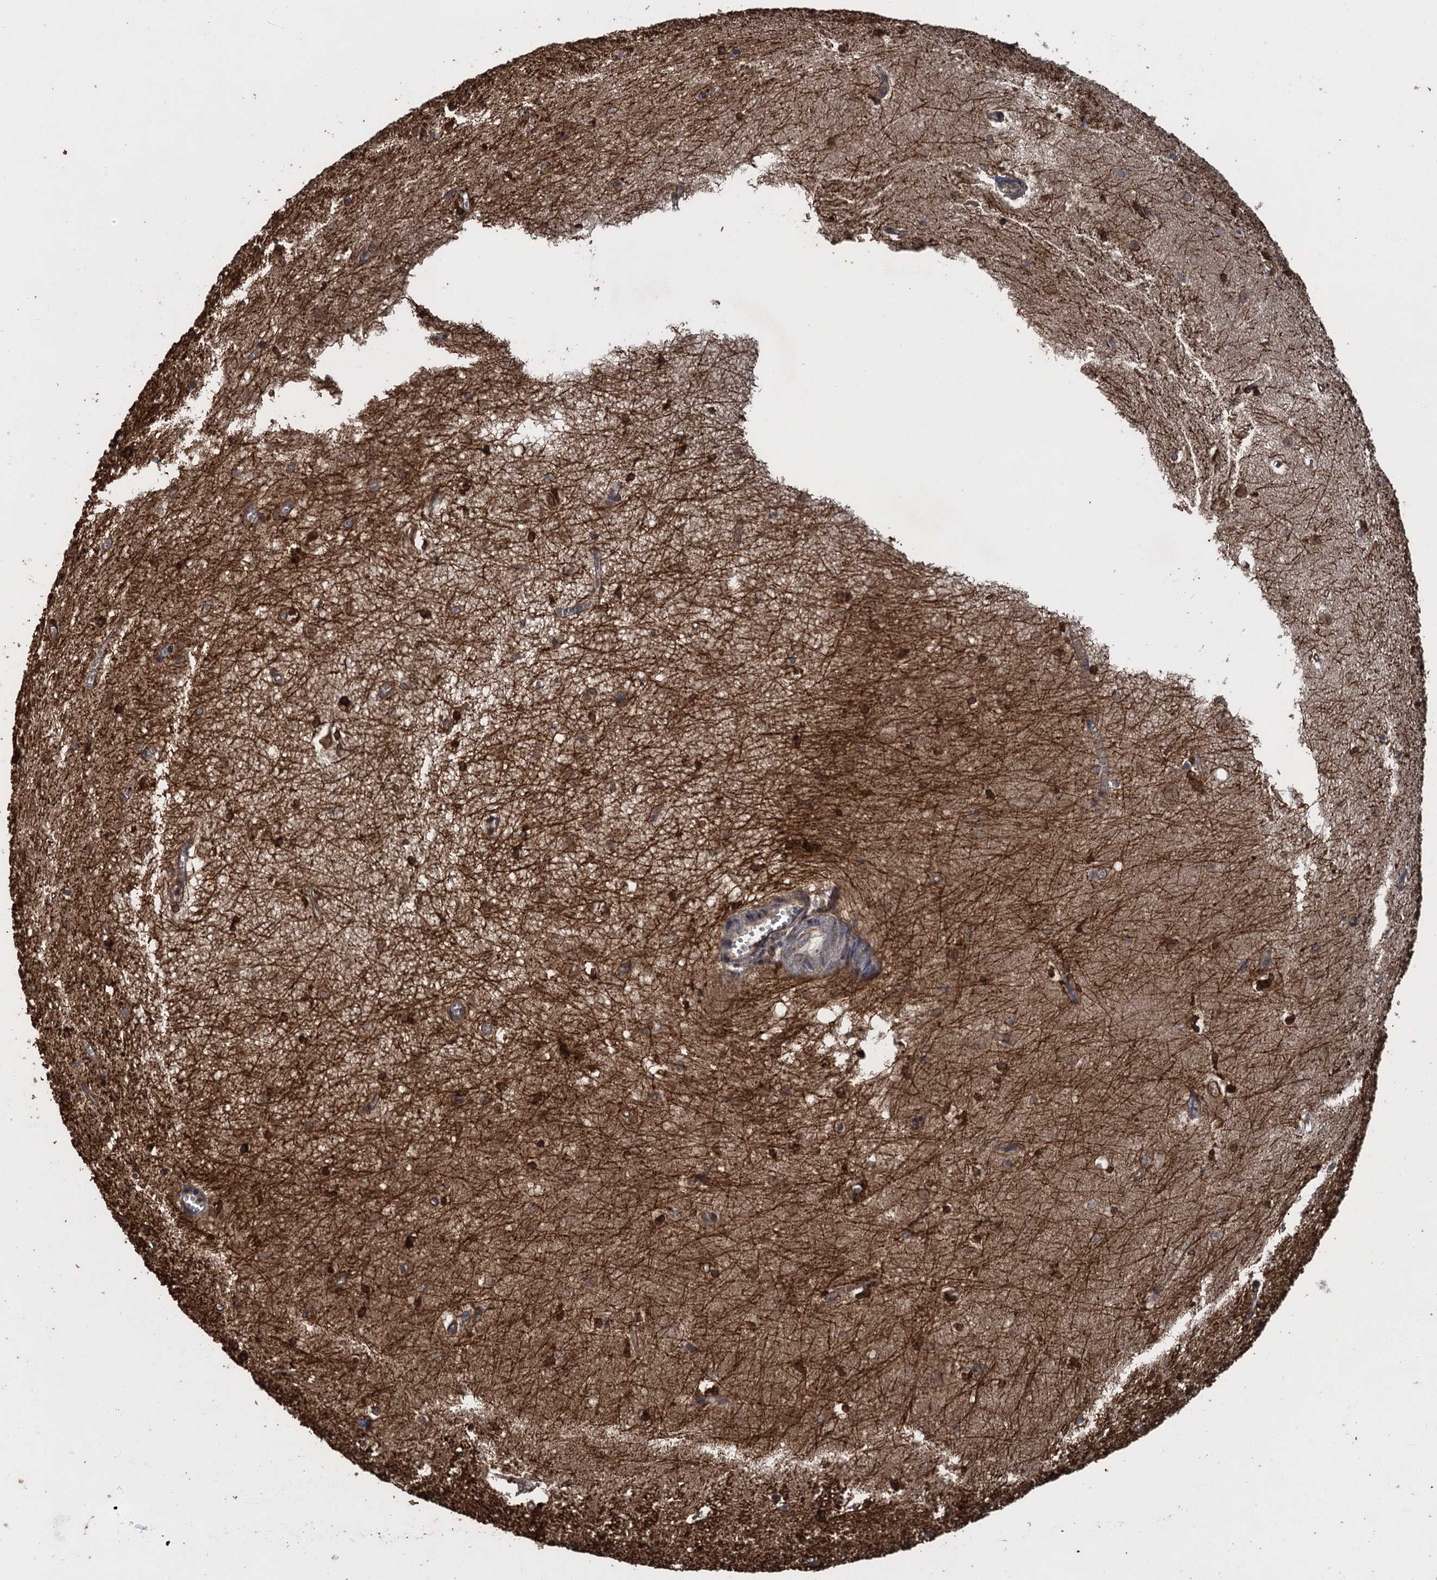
{"staining": {"intensity": "strong", "quantity": ">75%", "location": "cytoplasmic/membranous"}, "tissue": "hippocampus", "cell_type": "Glial cells", "image_type": "normal", "snomed": [{"axis": "morphology", "description": "Normal tissue, NOS"}, {"axis": "topography", "description": "Hippocampus"}], "caption": "High-power microscopy captured an immunohistochemistry micrograph of benign hippocampus, revealing strong cytoplasmic/membranous positivity in approximately >75% of glial cells. The staining was performed using DAB (3,3'-diaminobenzidine) to visualize the protein expression in brown, while the nuclei were stained in blue with hematoxylin (Magnification: 20x).", "gene": "GLE1", "patient": {"sex": "female", "age": 64}}